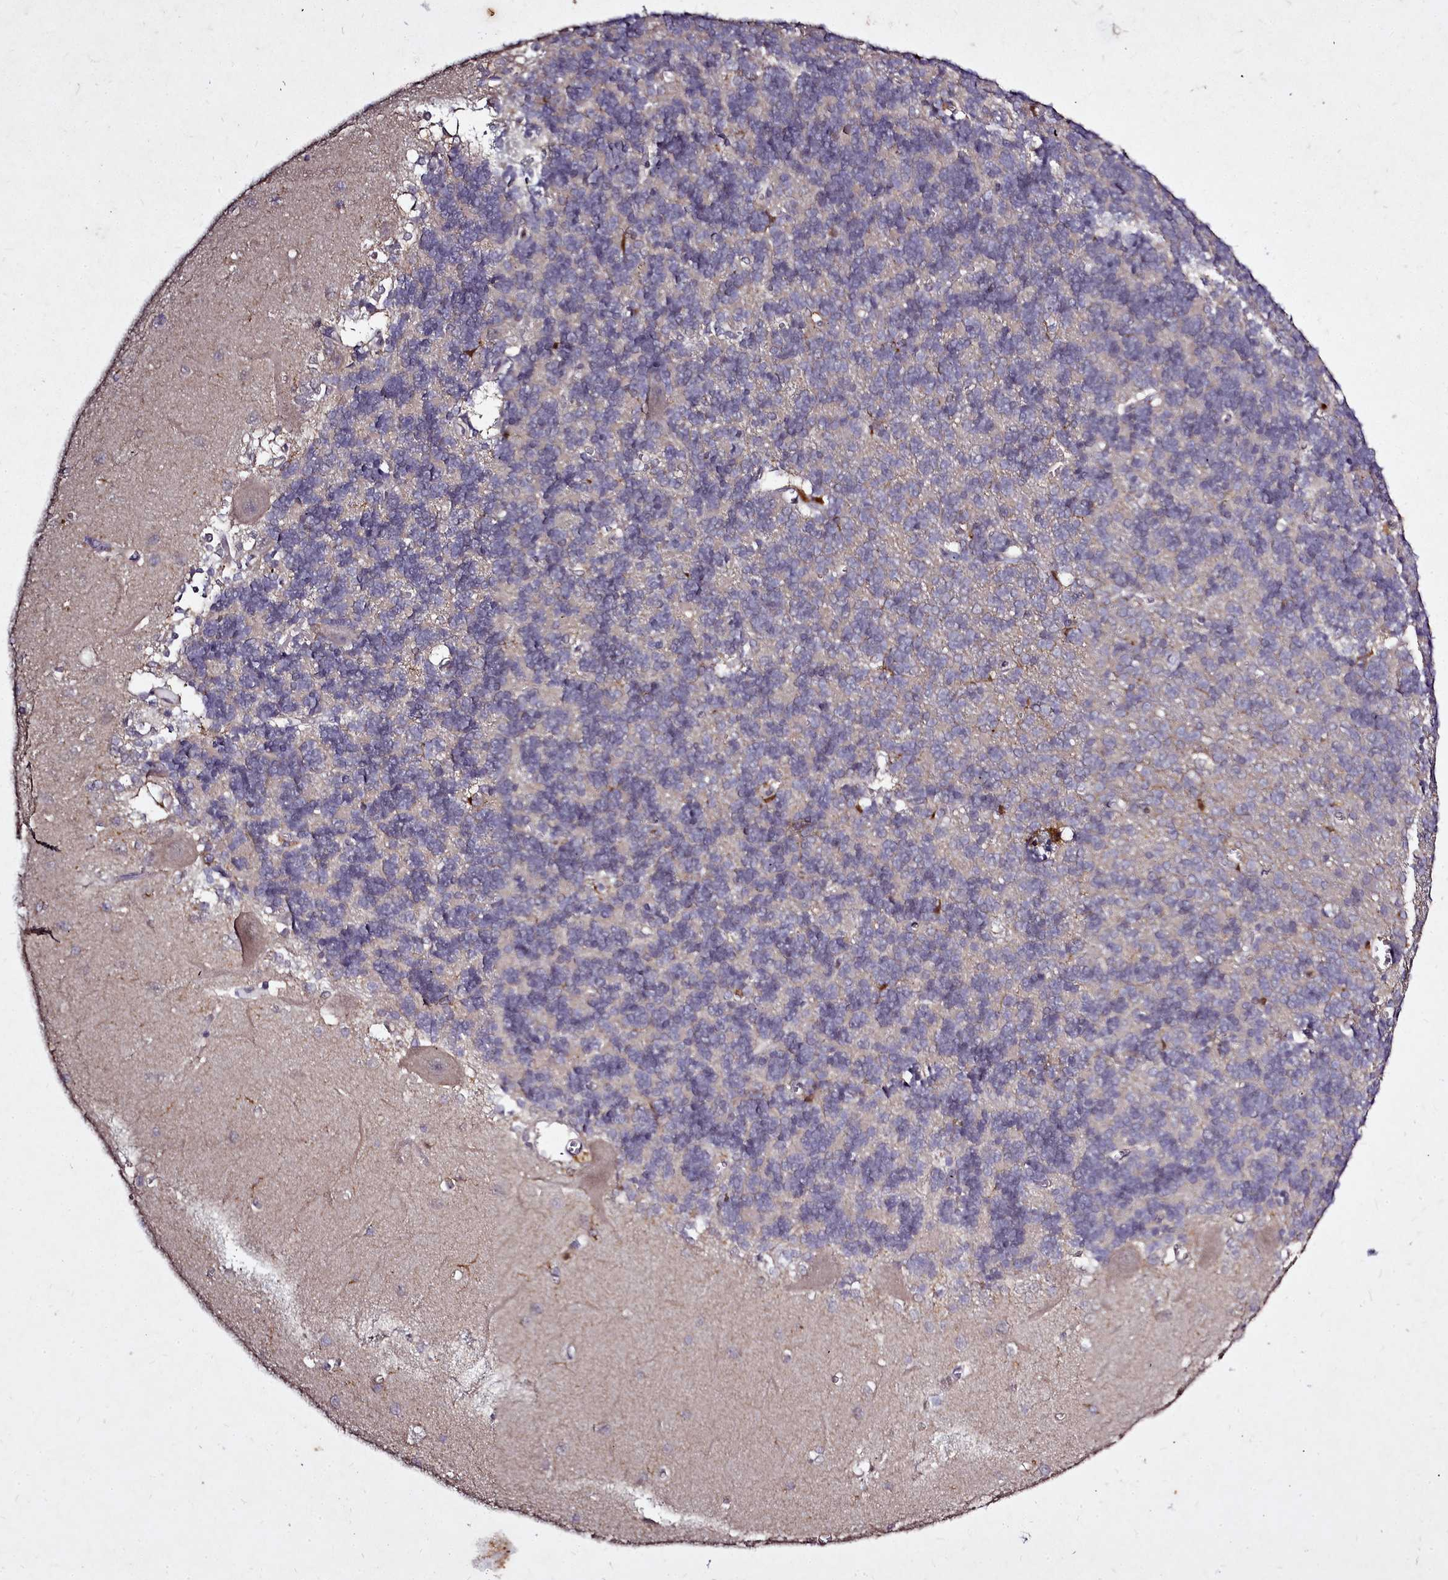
{"staining": {"intensity": "weak", "quantity": "25%-75%", "location": "cytoplasmic/membranous"}, "tissue": "cerebellum", "cell_type": "Cells in granular layer", "image_type": "normal", "snomed": [{"axis": "morphology", "description": "Normal tissue, NOS"}, {"axis": "topography", "description": "Cerebellum"}], "caption": "Immunohistochemistry image of benign cerebellum: human cerebellum stained using IHC displays low levels of weak protein expression localized specifically in the cytoplasmic/membranous of cells in granular layer, appearing as a cytoplasmic/membranous brown color.", "gene": "NCKAP1L", "patient": {"sex": "male", "age": 37}}